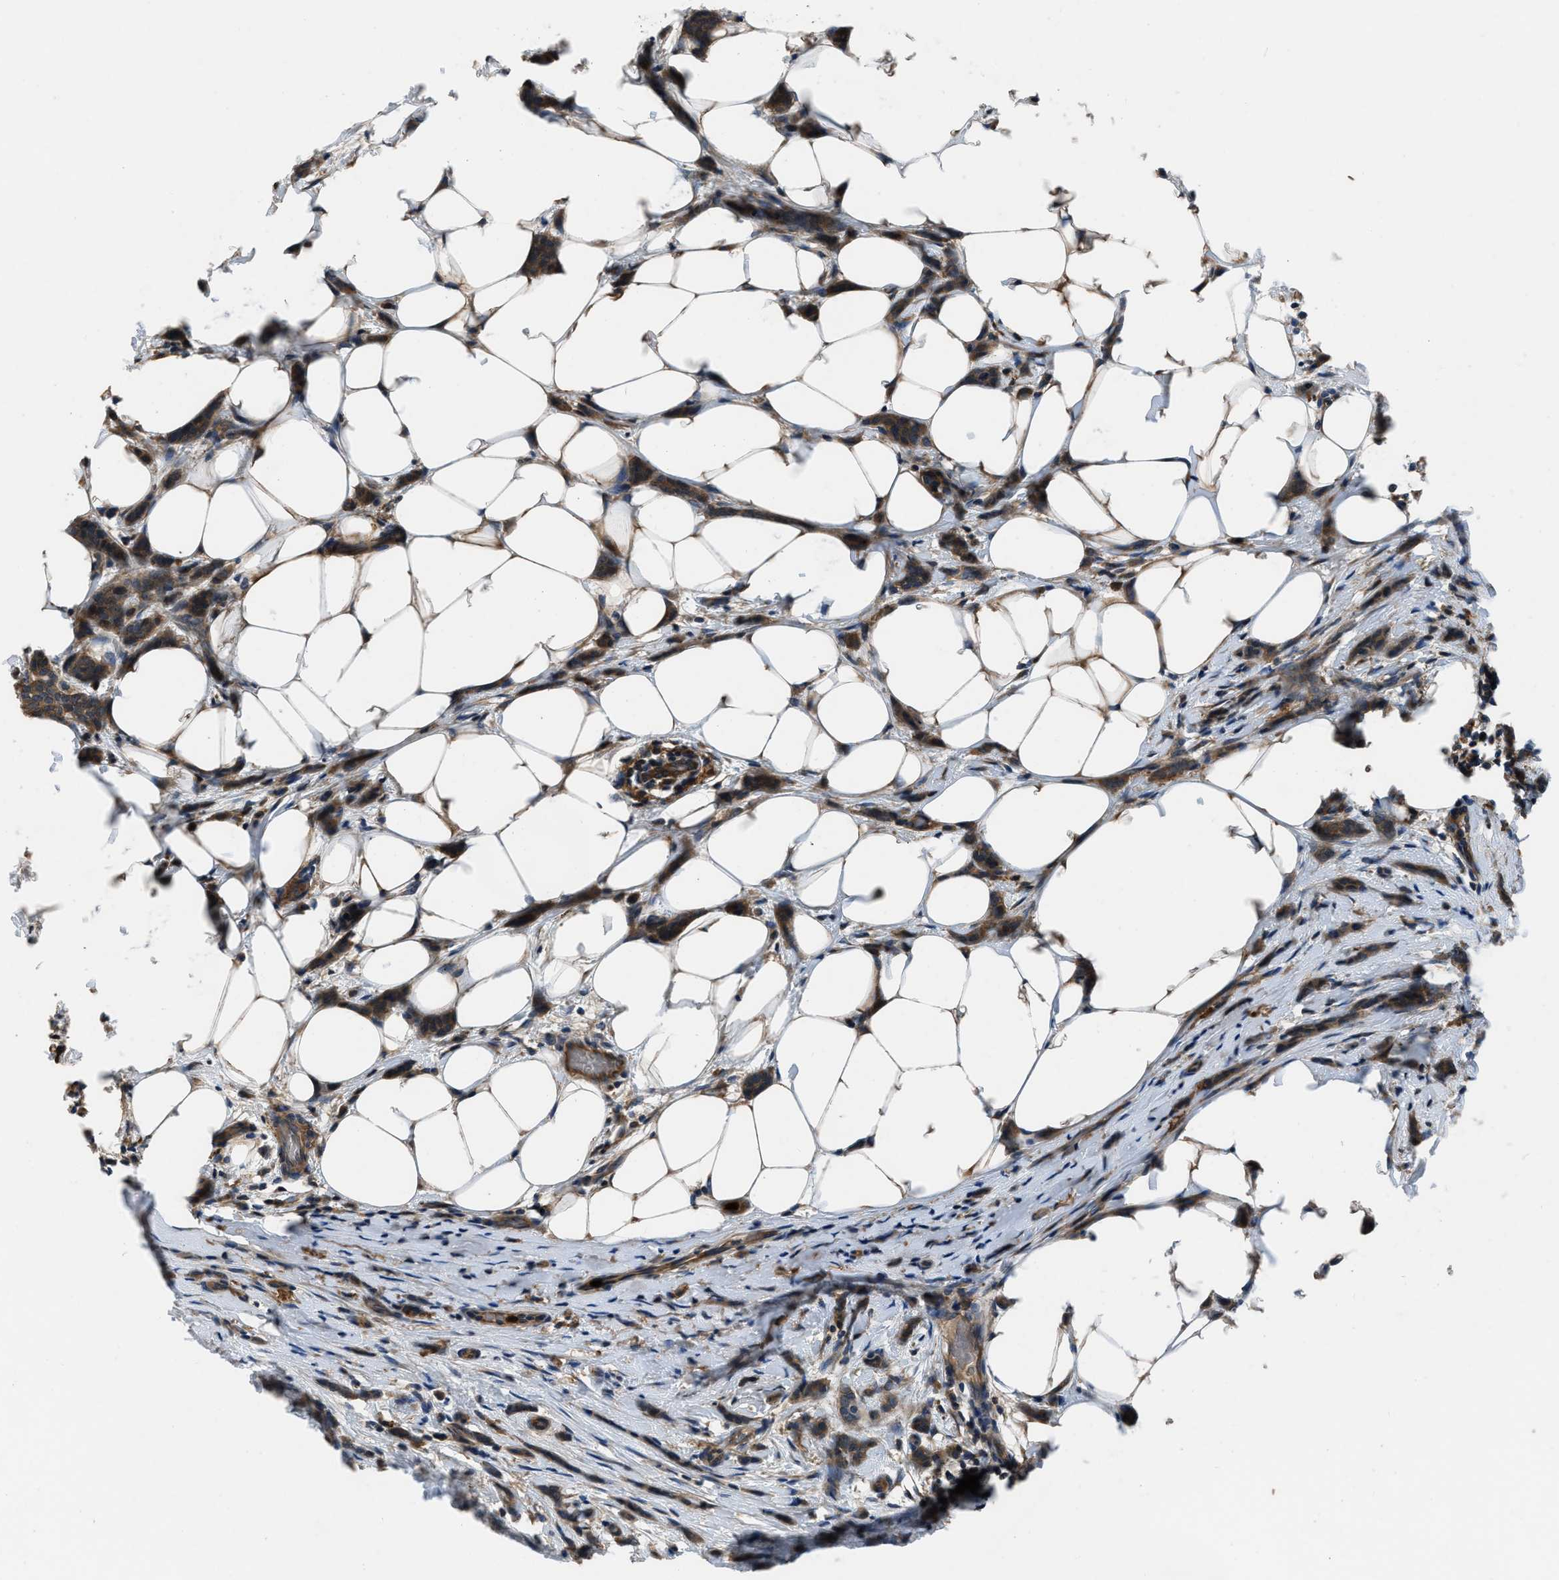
{"staining": {"intensity": "moderate", "quantity": ">75%", "location": "cytoplasmic/membranous"}, "tissue": "breast cancer", "cell_type": "Tumor cells", "image_type": "cancer", "snomed": [{"axis": "morphology", "description": "Lobular carcinoma"}, {"axis": "topography", "description": "Skin"}, {"axis": "topography", "description": "Breast"}], "caption": "Human lobular carcinoma (breast) stained with a protein marker exhibits moderate staining in tumor cells.", "gene": "USP25", "patient": {"sex": "female", "age": 46}}